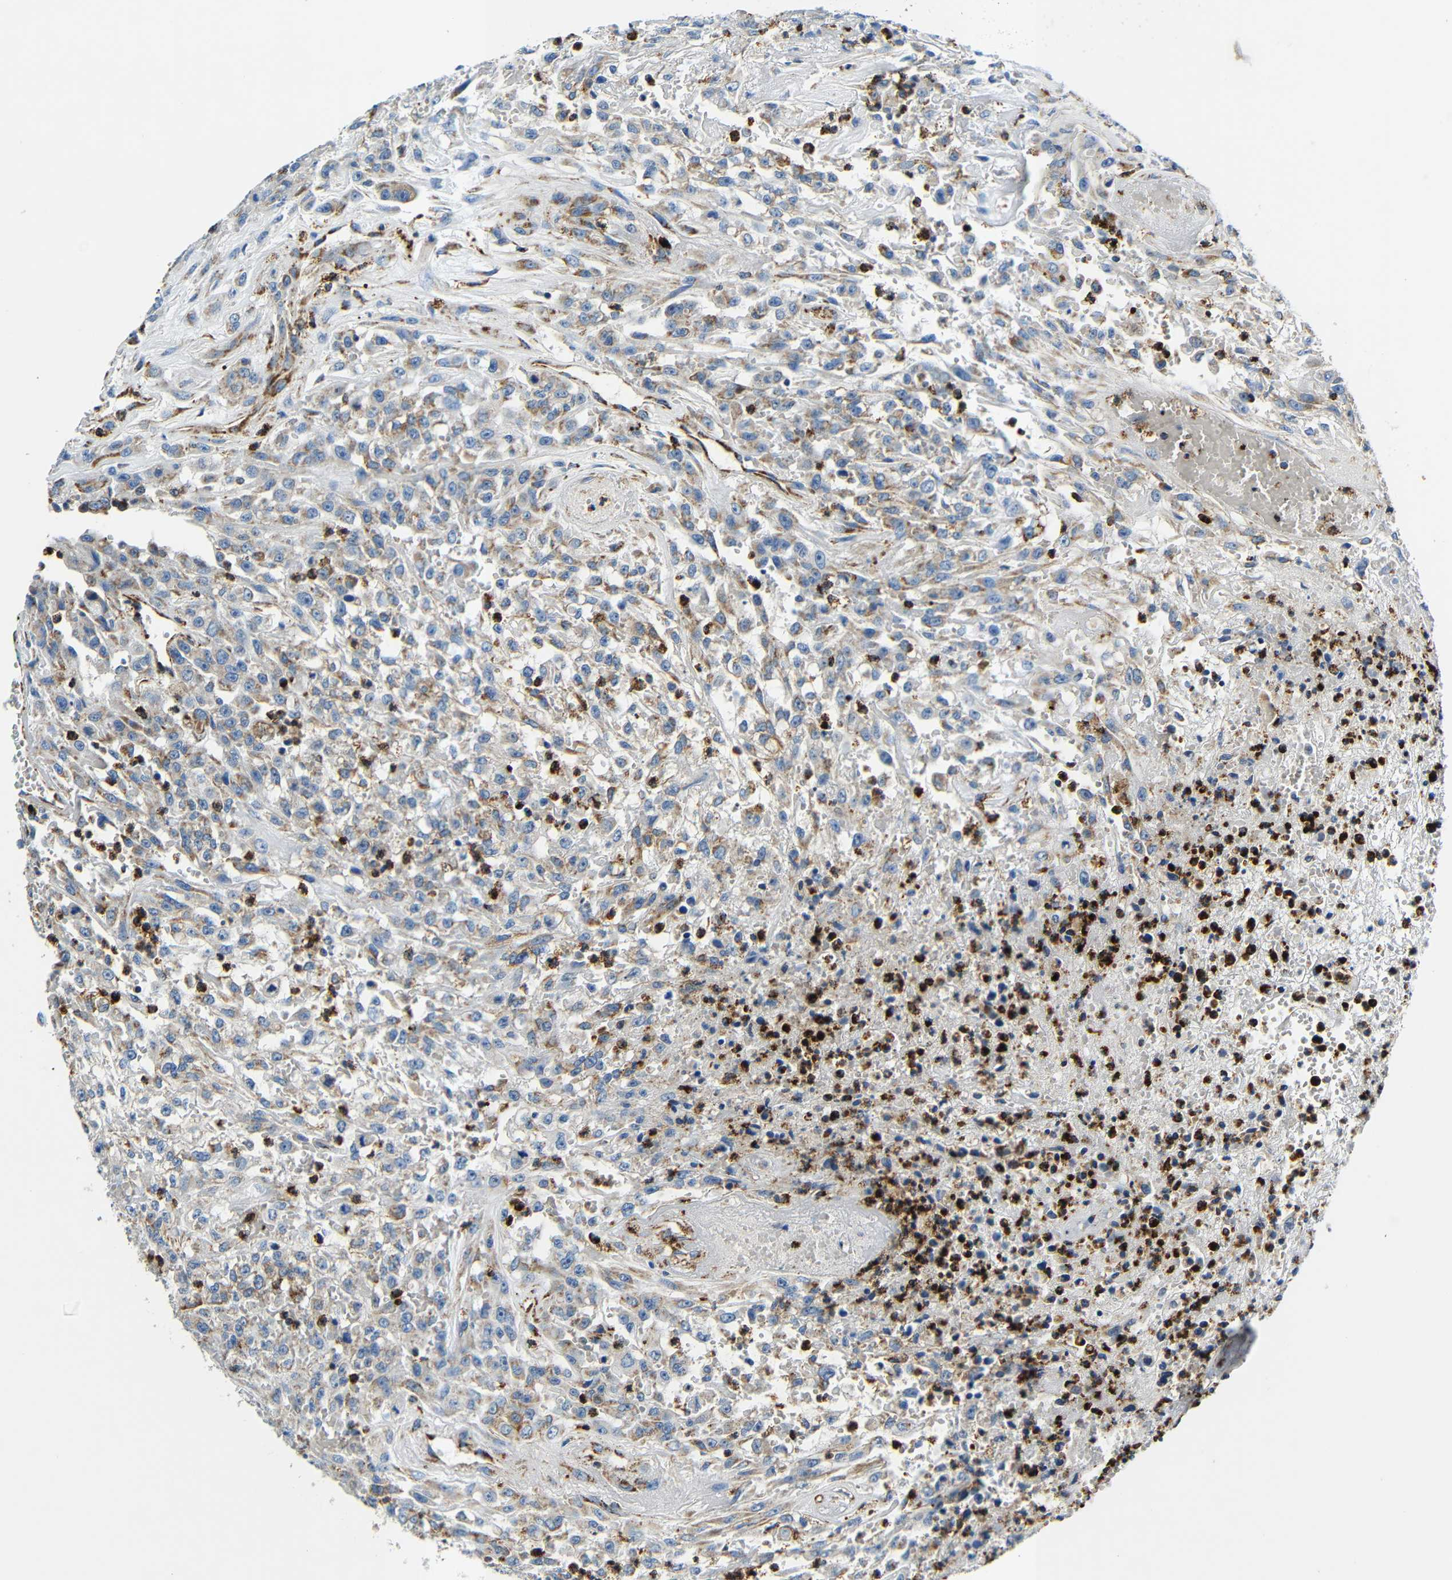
{"staining": {"intensity": "moderate", "quantity": "25%-75%", "location": "cytoplasmic/membranous"}, "tissue": "urothelial cancer", "cell_type": "Tumor cells", "image_type": "cancer", "snomed": [{"axis": "morphology", "description": "Urothelial carcinoma, High grade"}, {"axis": "topography", "description": "Urinary bladder"}], "caption": "A brown stain highlights moderate cytoplasmic/membranous staining of a protein in human high-grade urothelial carcinoma tumor cells. Using DAB (brown) and hematoxylin (blue) stains, captured at high magnification using brightfield microscopy.", "gene": "GALNT18", "patient": {"sex": "male", "age": 46}}